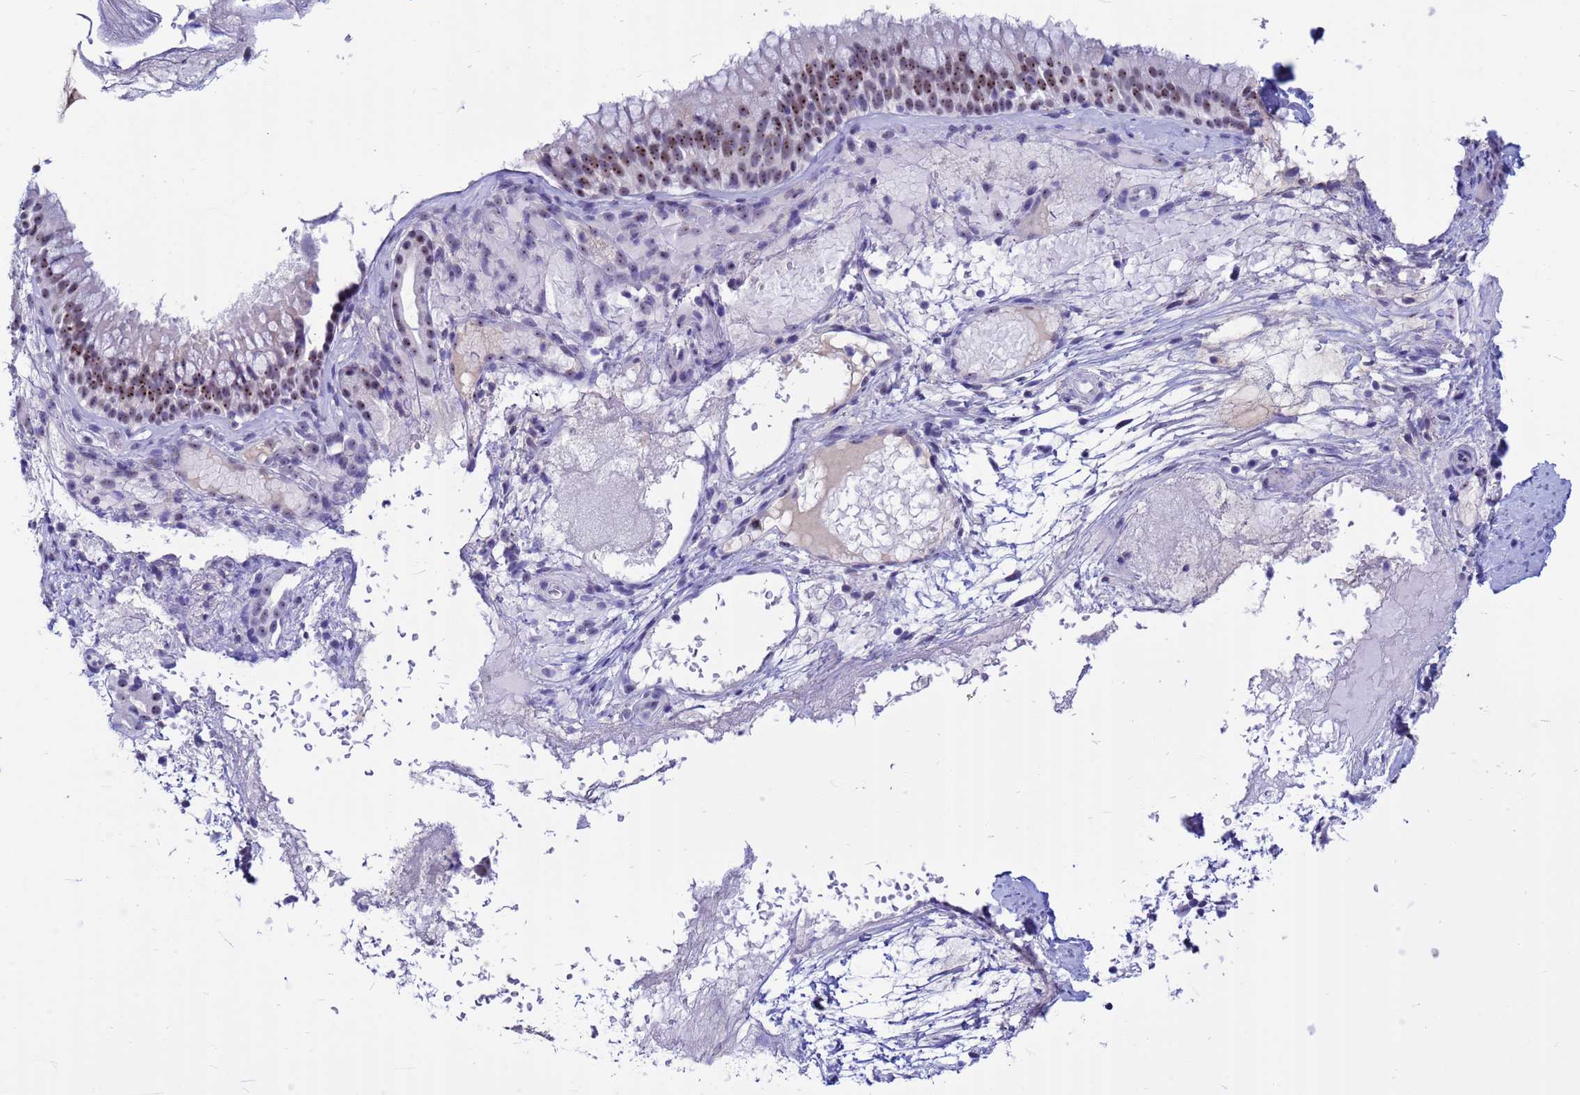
{"staining": {"intensity": "moderate", "quantity": "25%-75%", "location": "nuclear"}, "tissue": "nasopharynx", "cell_type": "Respiratory epithelial cells", "image_type": "normal", "snomed": [{"axis": "morphology", "description": "Normal tissue, NOS"}, {"axis": "topography", "description": "Nasopharynx"}], "caption": "Approximately 25%-75% of respiratory epithelial cells in benign human nasopharynx display moderate nuclear protein positivity as visualized by brown immunohistochemical staining.", "gene": "DMRTC2", "patient": {"sex": "female", "age": 81}}